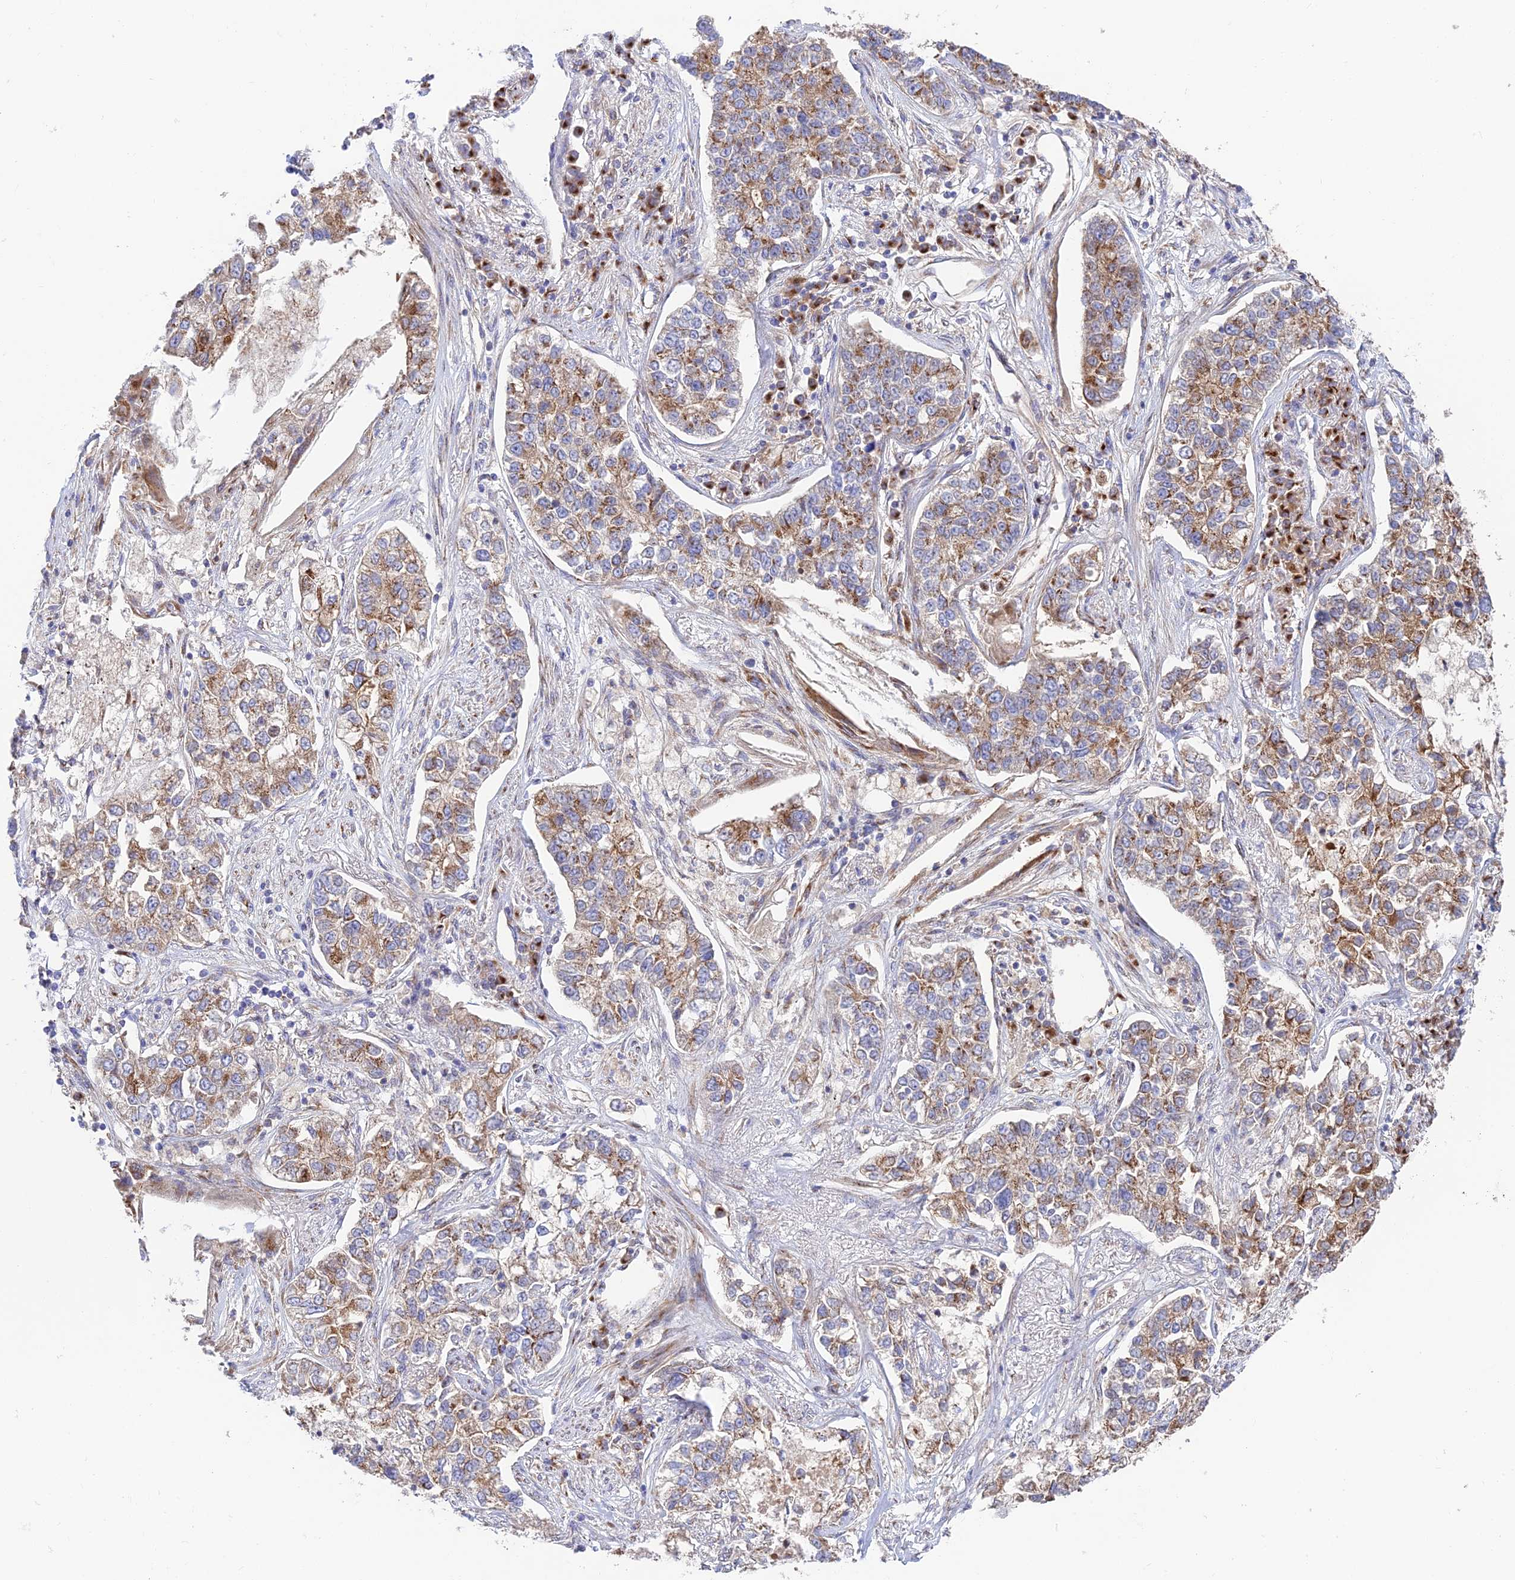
{"staining": {"intensity": "strong", "quantity": "25%-75%", "location": "cytoplasmic/membranous"}, "tissue": "lung cancer", "cell_type": "Tumor cells", "image_type": "cancer", "snomed": [{"axis": "morphology", "description": "Adenocarcinoma, NOS"}, {"axis": "topography", "description": "Lung"}], "caption": "About 25%-75% of tumor cells in human adenocarcinoma (lung) display strong cytoplasmic/membranous protein positivity as visualized by brown immunohistochemical staining.", "gene": "GOLGA3", "patient": {"sex": "male", "age": 49}}